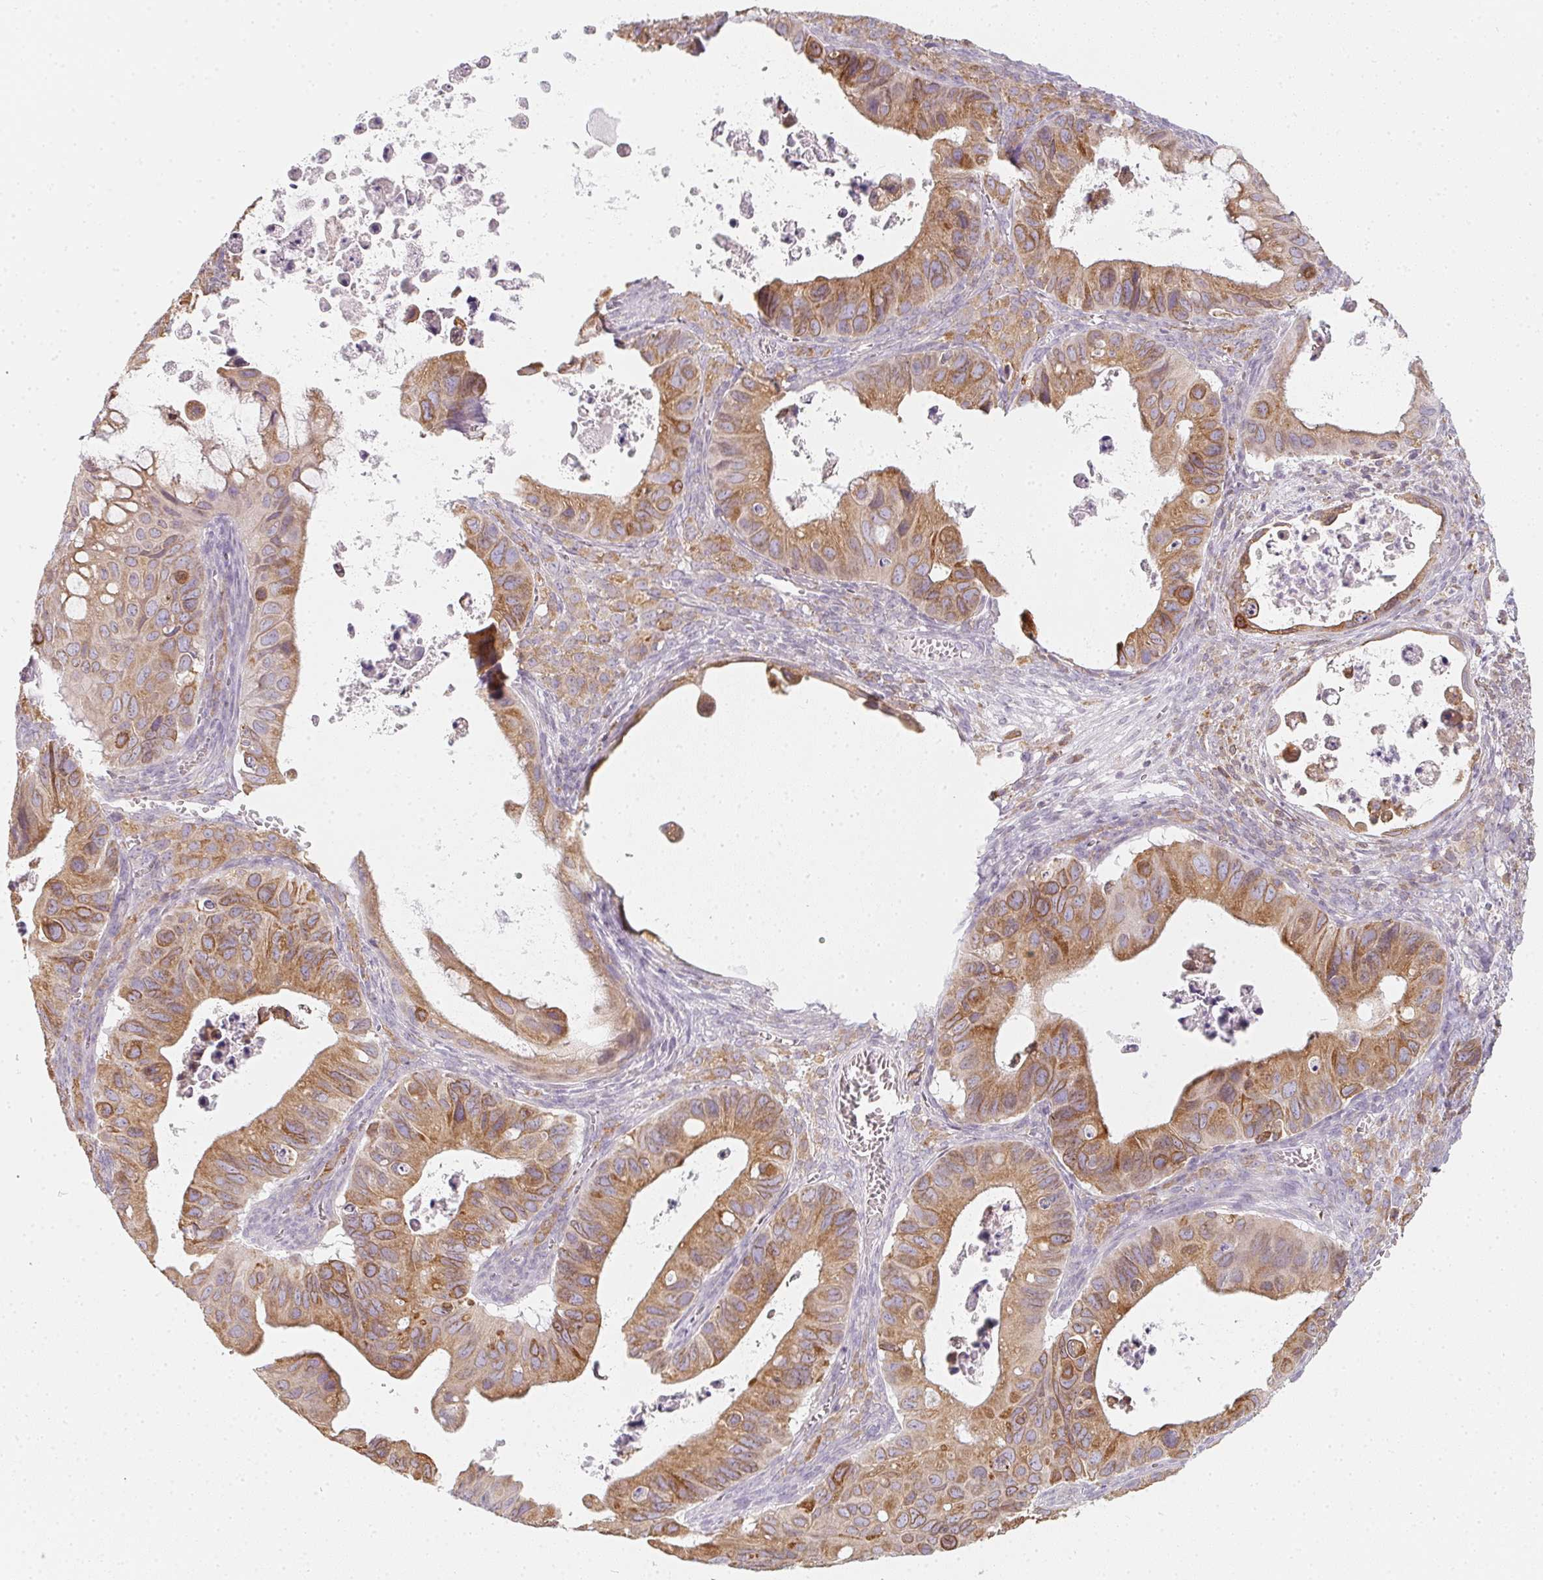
{"staining": {"intensity": "moderate", "quantity": ">75%", "location": "cytoplasmic/membranous"}, "tissue": "ovarian cancer", "cell_type": "Tumor cells", "image_type": "cancer", "snomed": [{"axis": "morphology", "description": "Cystadenocarcinoma, mucinous, NOS"}, {"axis": "topography", "description": "Ovary"}], "caption": "A brown stain shows moderate cytoplasmic/membranous positivity of a protein in human ovarian cancer tumor cells. (Stains: DAB (3,3'-diaminobenzidine) in brown, nuclei in blue, Microscopy: brightfield microscopy at high magnification).", "gene": "SOAT1", "patient": {"sex": "female", "age": 64}}